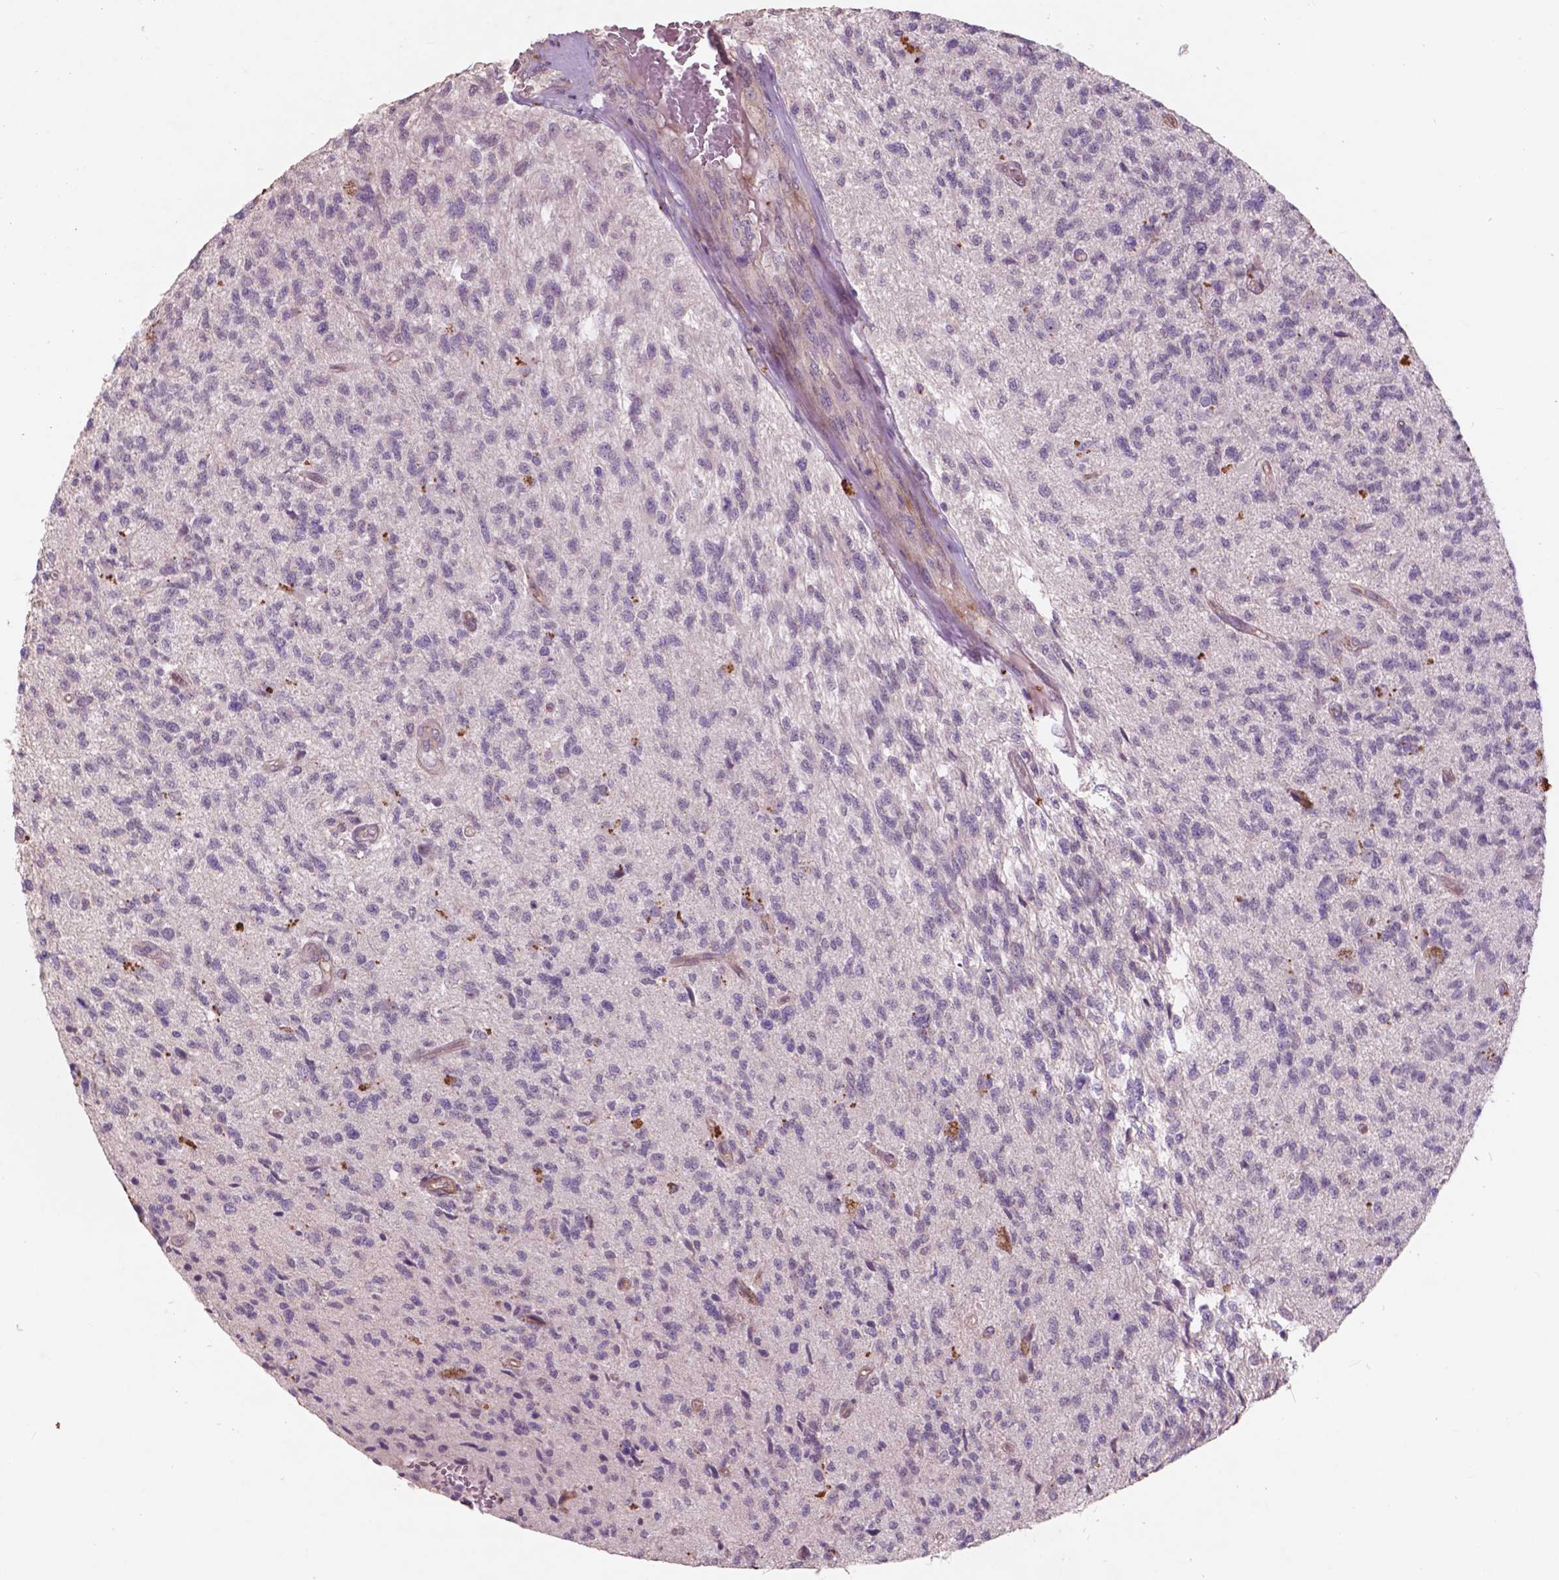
{"staining": {"intensity": "negative", "quantity": "none", "location": "none"}, "tissue": "glioma", "cell_type": "Tumor cells", "image_type": "cancer", "snomed": [{"axis": "morphology", "description": "Glioma, malignant, High grade"}, {"axis": "topography", "description": "Brain"}], "caption": "DAB (3,3'-diaminobenzidine) immunohistochemical staining of malignant high-grade glioma exhibits no significant positivity in tumor cells. Brightfield microscopy of immunohistochemistry (IHC) stained with DAB (brown) and hematoxylin (blue), captured at high magnification.", "gene": "RFPL4B", "patient": {"sex": "male", "age": 56}}